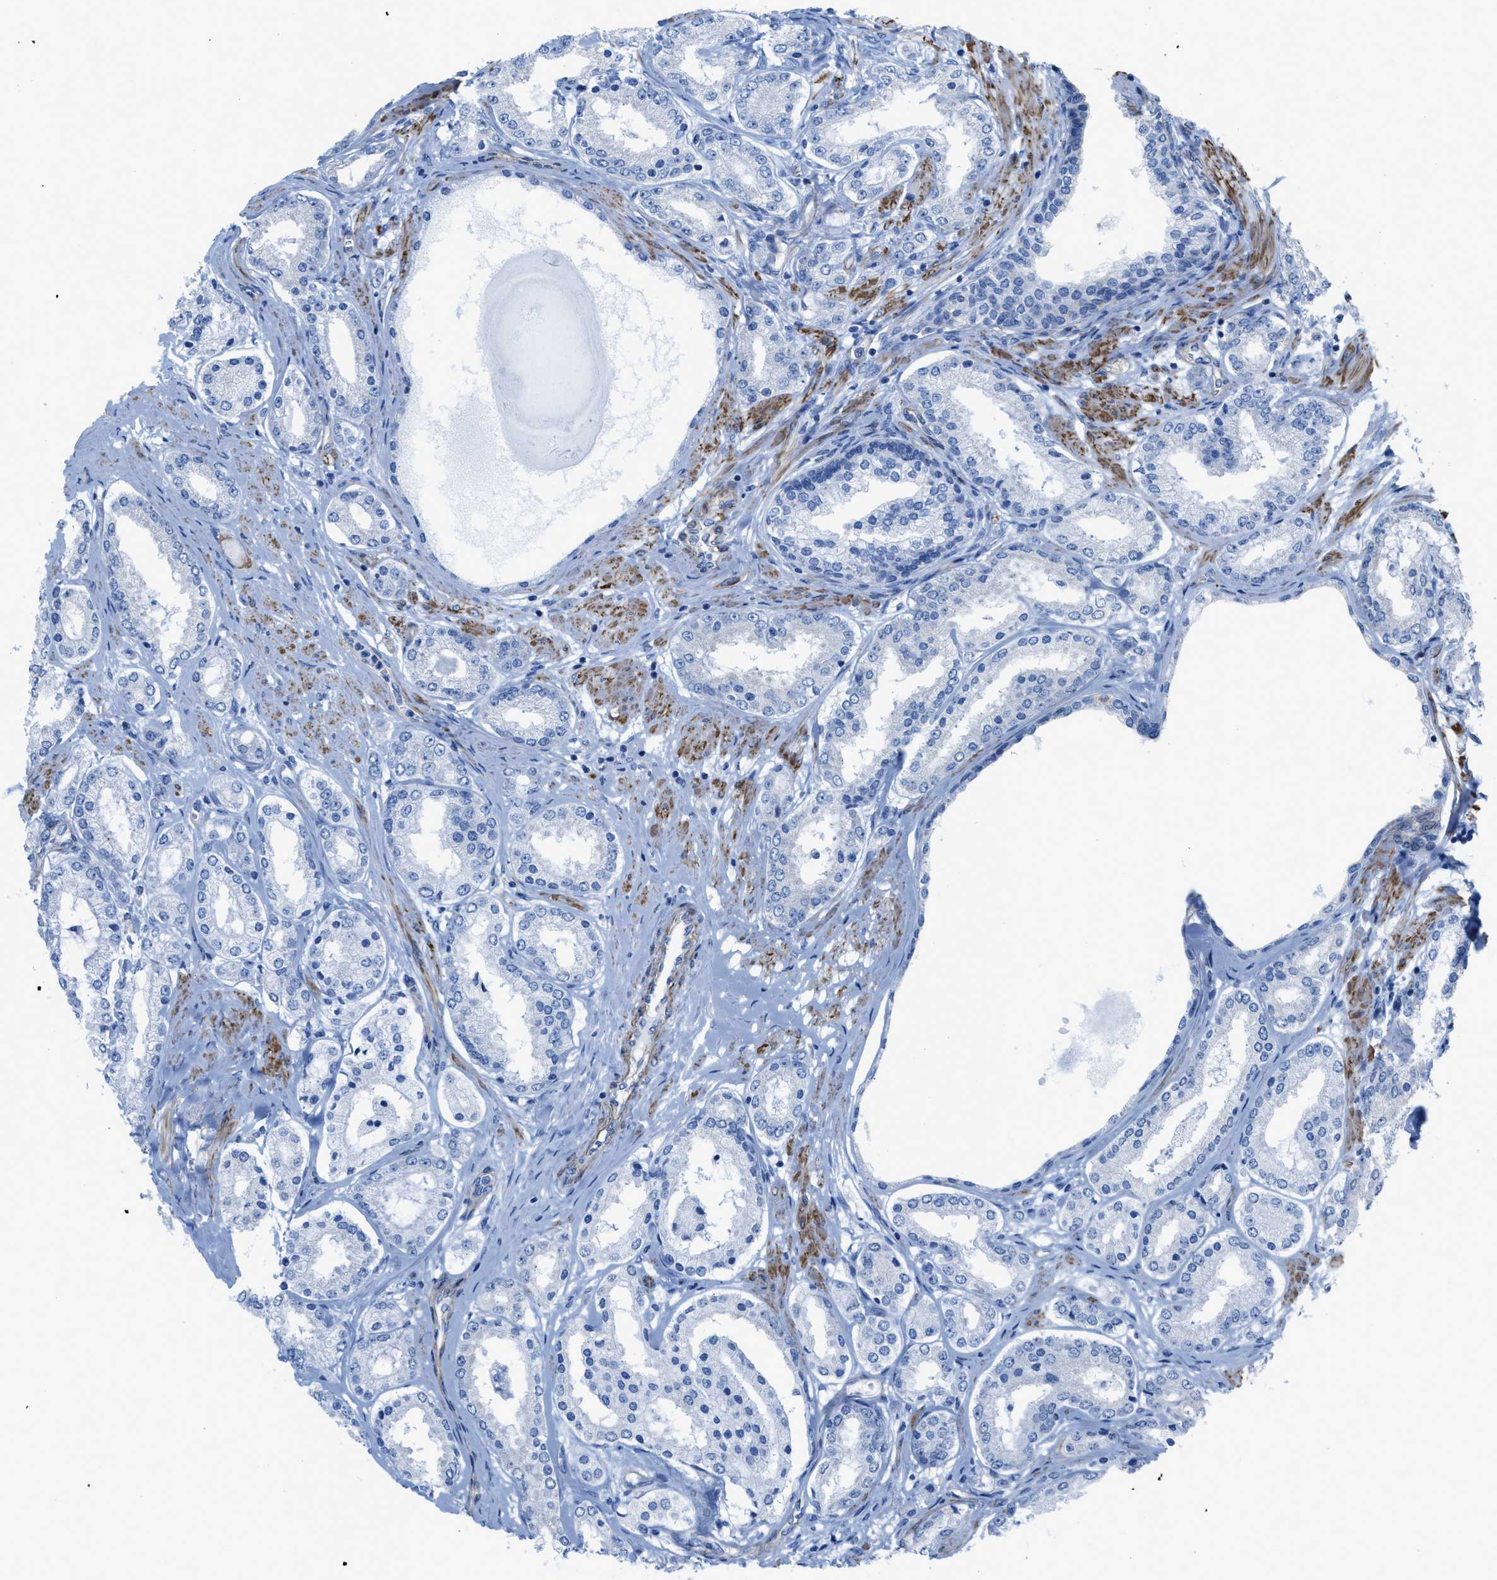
{"staining": {"intensity": "negative", "quantity": "none", "location": "none"}, "tissue": "prostate cancer", "cell_type": "Tumor cells", "image_type": "cancer", "snomed": [{"axis": "morphology", "description": "Adenocarcinoma, Low grade"}, {"axis": "topography", "description": "Prostate"}], "caption": "There is no significant positivity in tumor cells of prostate cancer.", "gene": "KCNH7", "patient": {"sex": "male", "age": 63}}